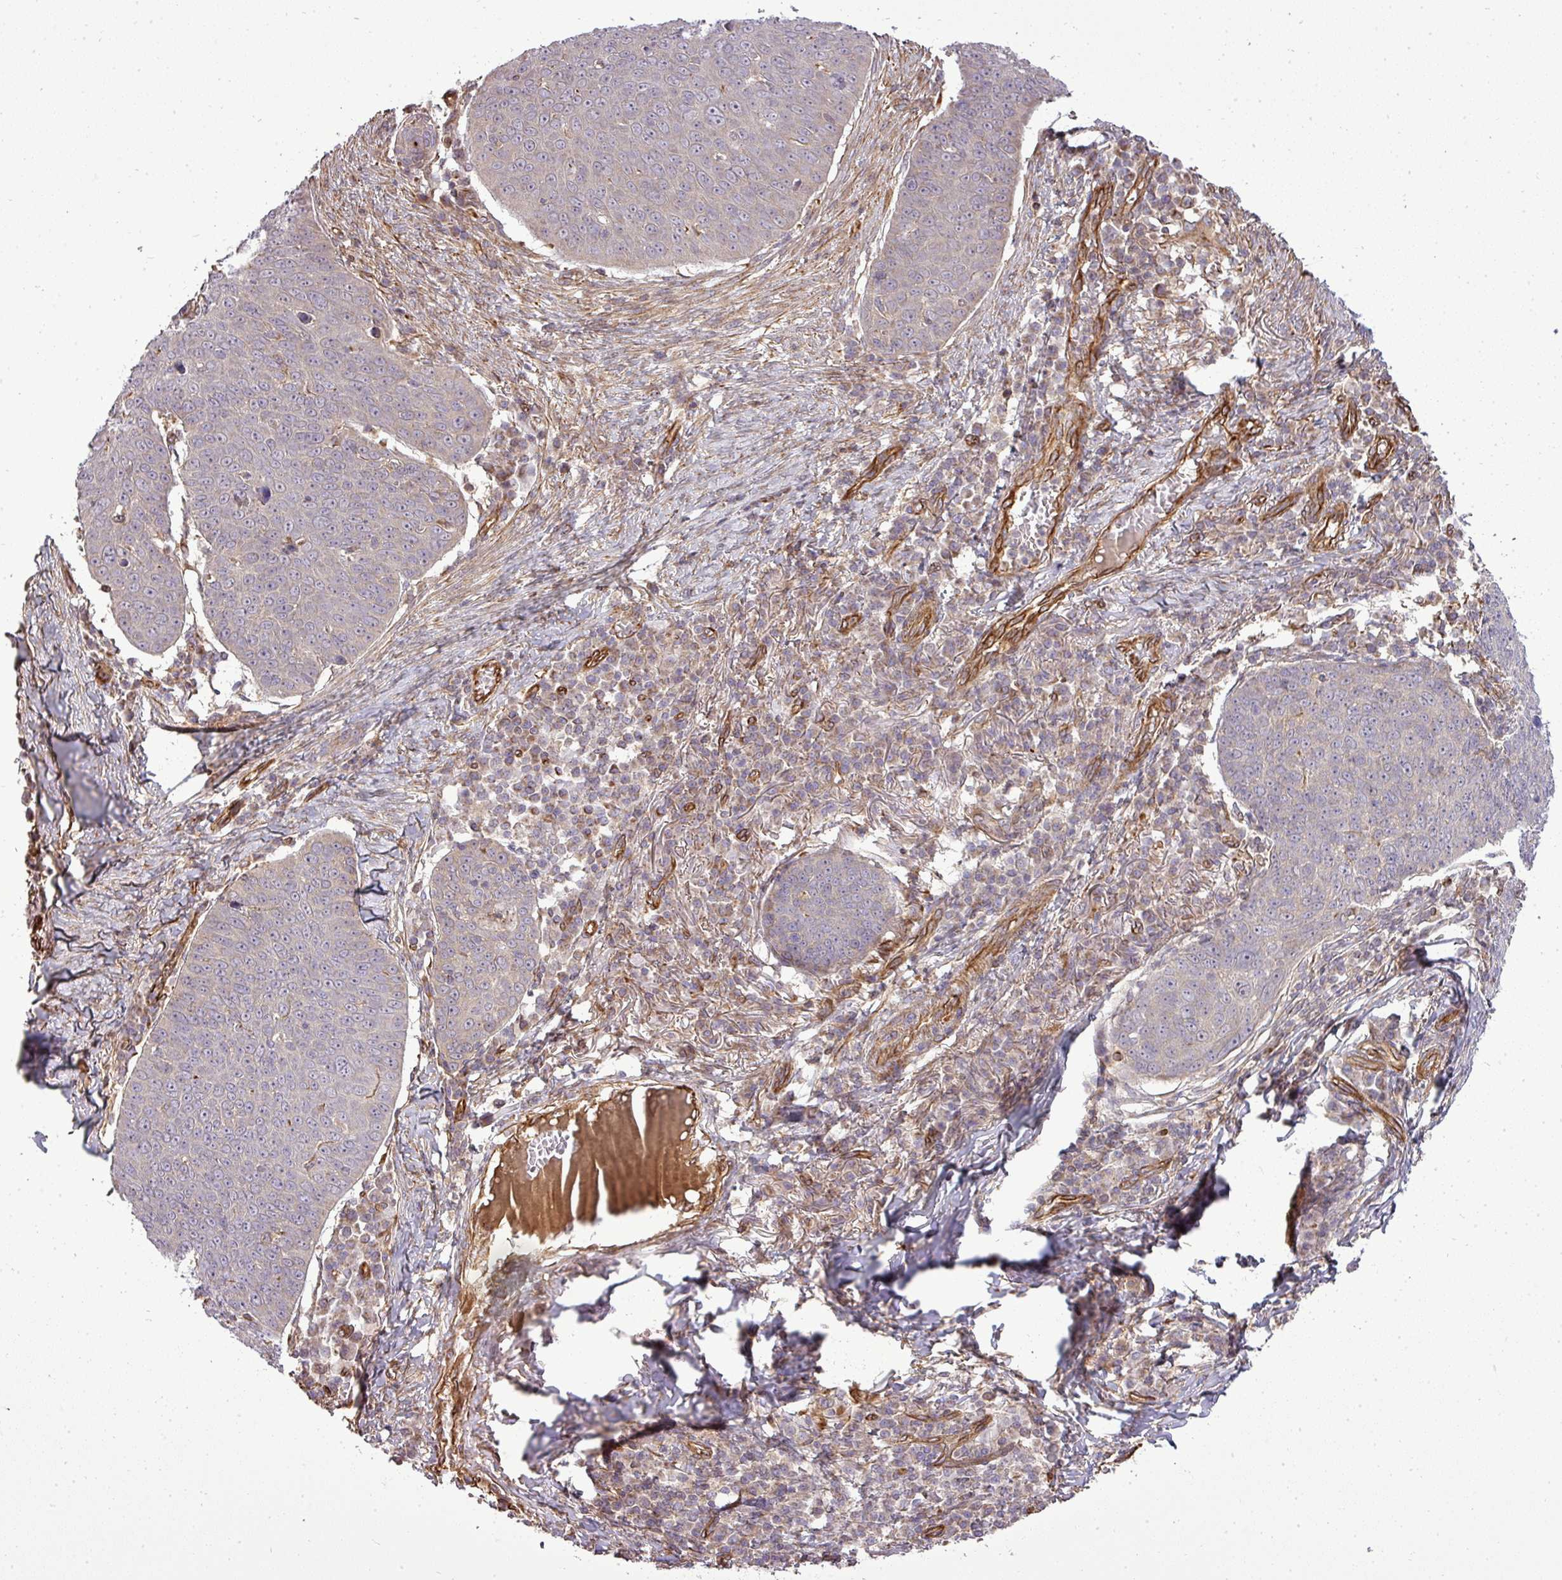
{"staining": {"intensity": "negative", "quantity": "none", "location": "none"}, "tissue": "skin cancer", "cell_type": "Tumor cells", "image_type": "cancer", "snomed": [{"axis": "morphology", "description": "Squamous cell carcinoma, NOS"}, {"axis": "topography", "description": "Skin"}], "caption": "Protein analysis of skin cancer (squamous cell carcinoma) exhibits no significant staining in tumor cells.", "gene": "PDRG1", "patient": {"sex": "male", "age": 71}}